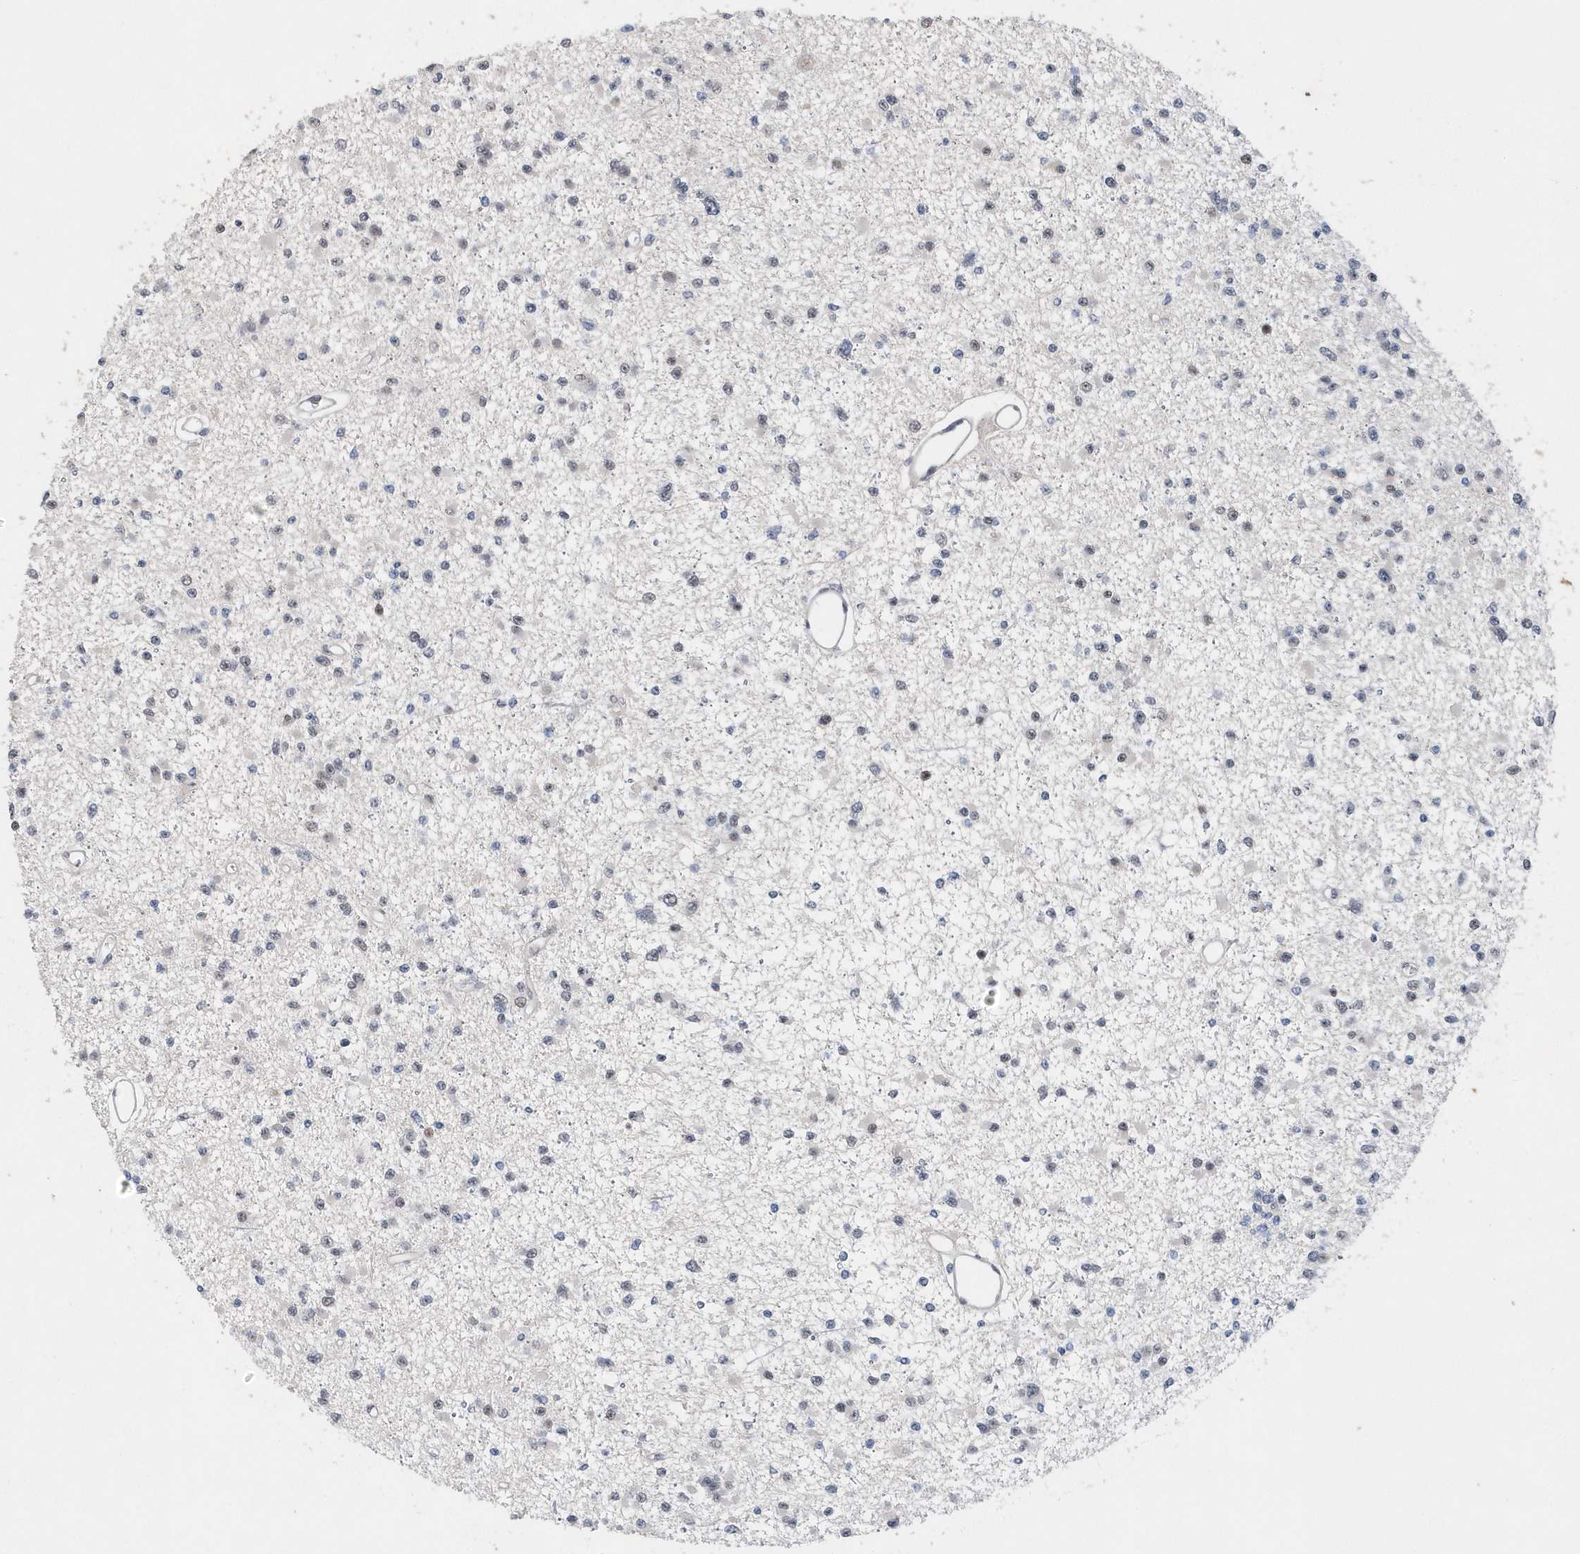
{"staining": {"intensity": "negative", "quantity": "none", "location": "none"}, "tissue": "glioma", "cell_type": "Tumor cells", "image_type": "cancer", "snomed": [{"axis": "morphology", "description": "Glioma, malignant, Low grade"}, {"axis": "topography", "description": "Brain"}], "caption": "Immunohistochemistry of malignant glioma (low-grade) exhibits no expression in tumor cells.", "gene": "RPP30", "patient": {"sex": "female", "age": 22}}